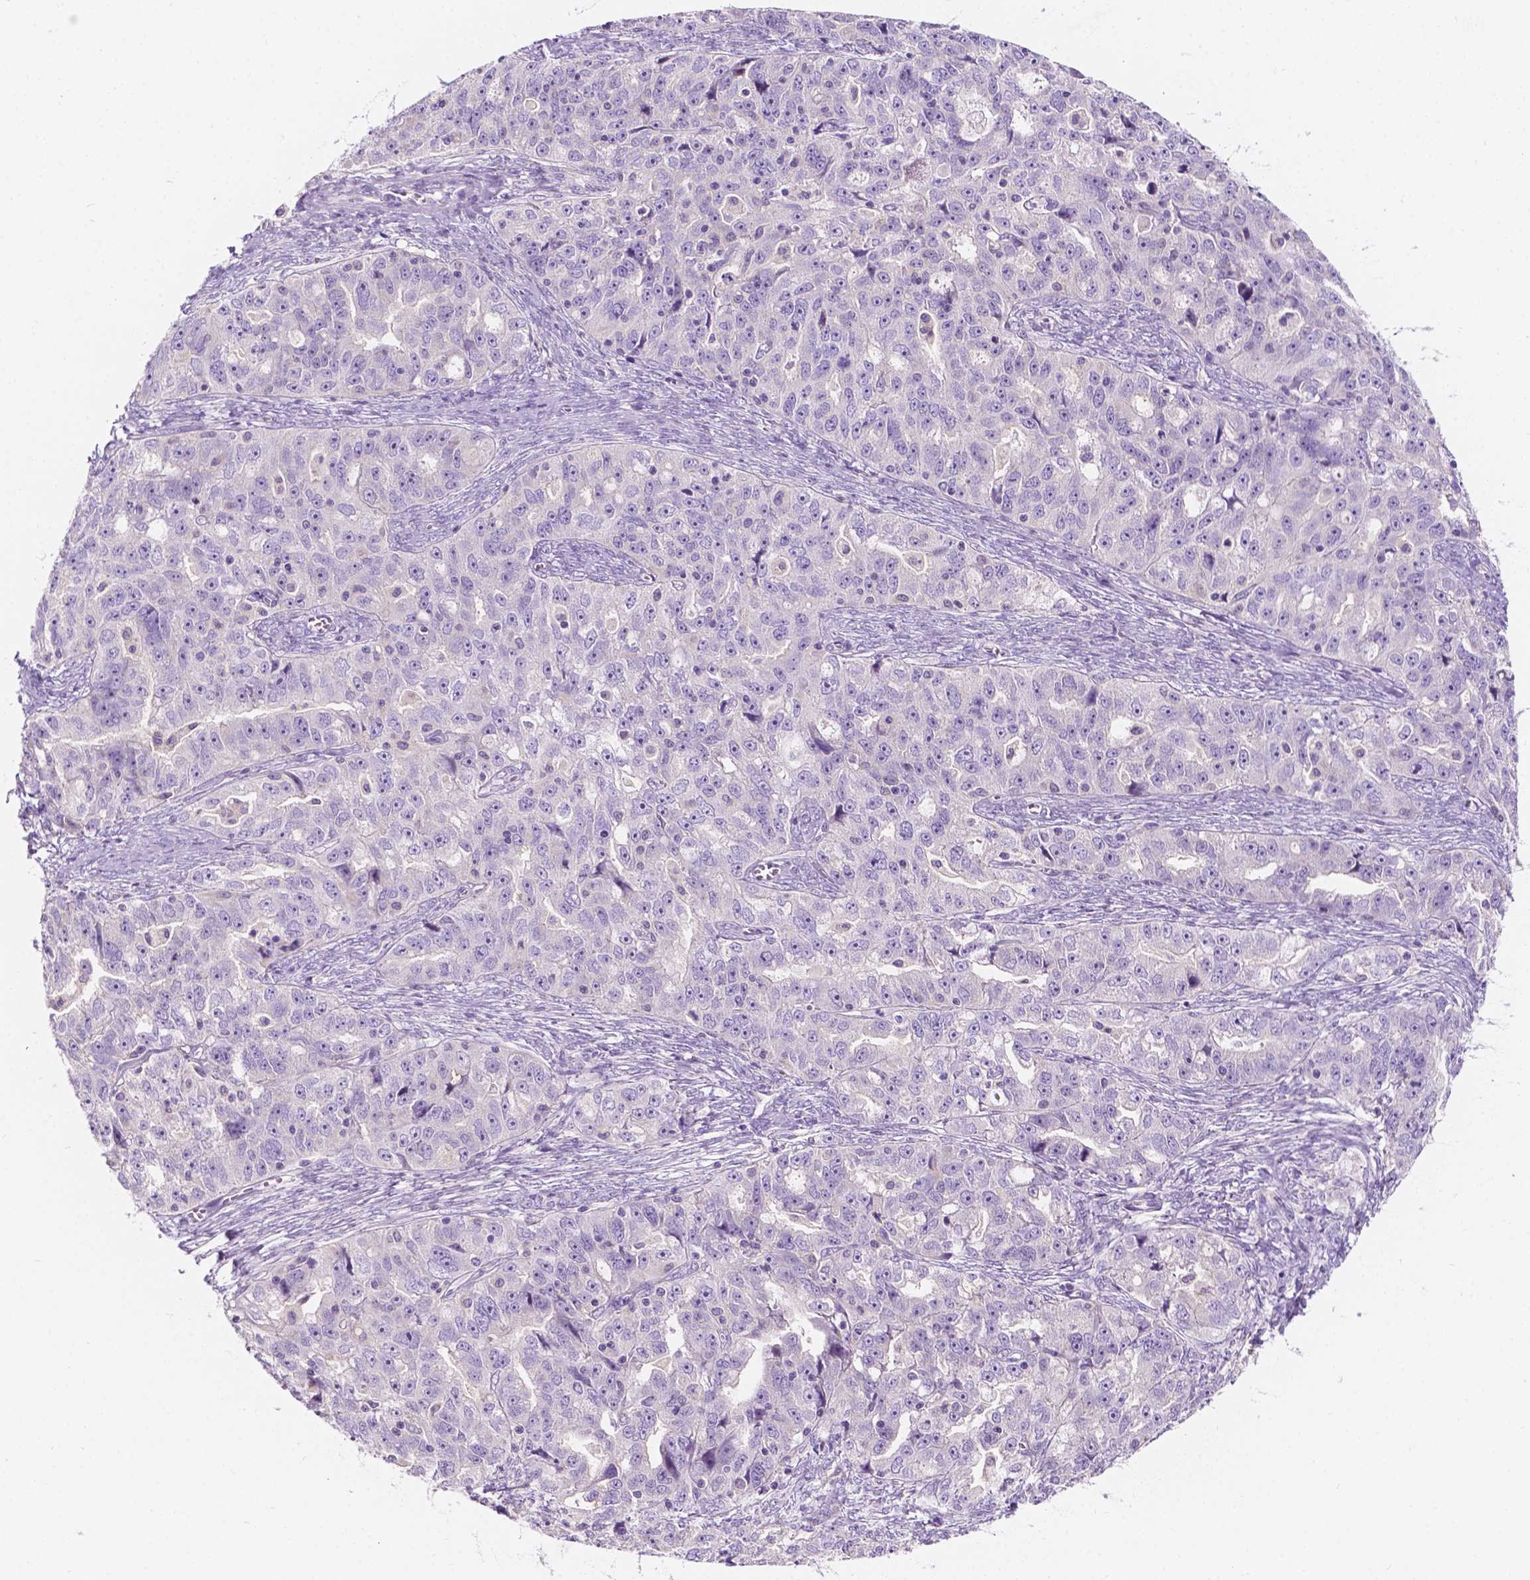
{"staining": {"intensity": "negative", "quantity": "none", "location": "none"}, "tissue": "ovarian cancer", "cell_type": "Tumor cells", "image_type": "cancer", "snomed": [{"axis": "morphology", "description": "Cystadenocarcinoma, serous, NOS"}, {"axis": "topography", "description": "Ovary"}], "caption": "IHC photomicrograph of neoplastic tissue: human serous cystadenocarcinoma (ovarian) stained with DAB (3,3'-diaminobenzidine) exhibits no significant protein expression in tumor cells.", "gene": "SIRT2", "patient": {"sex": "female", "age": 51}}